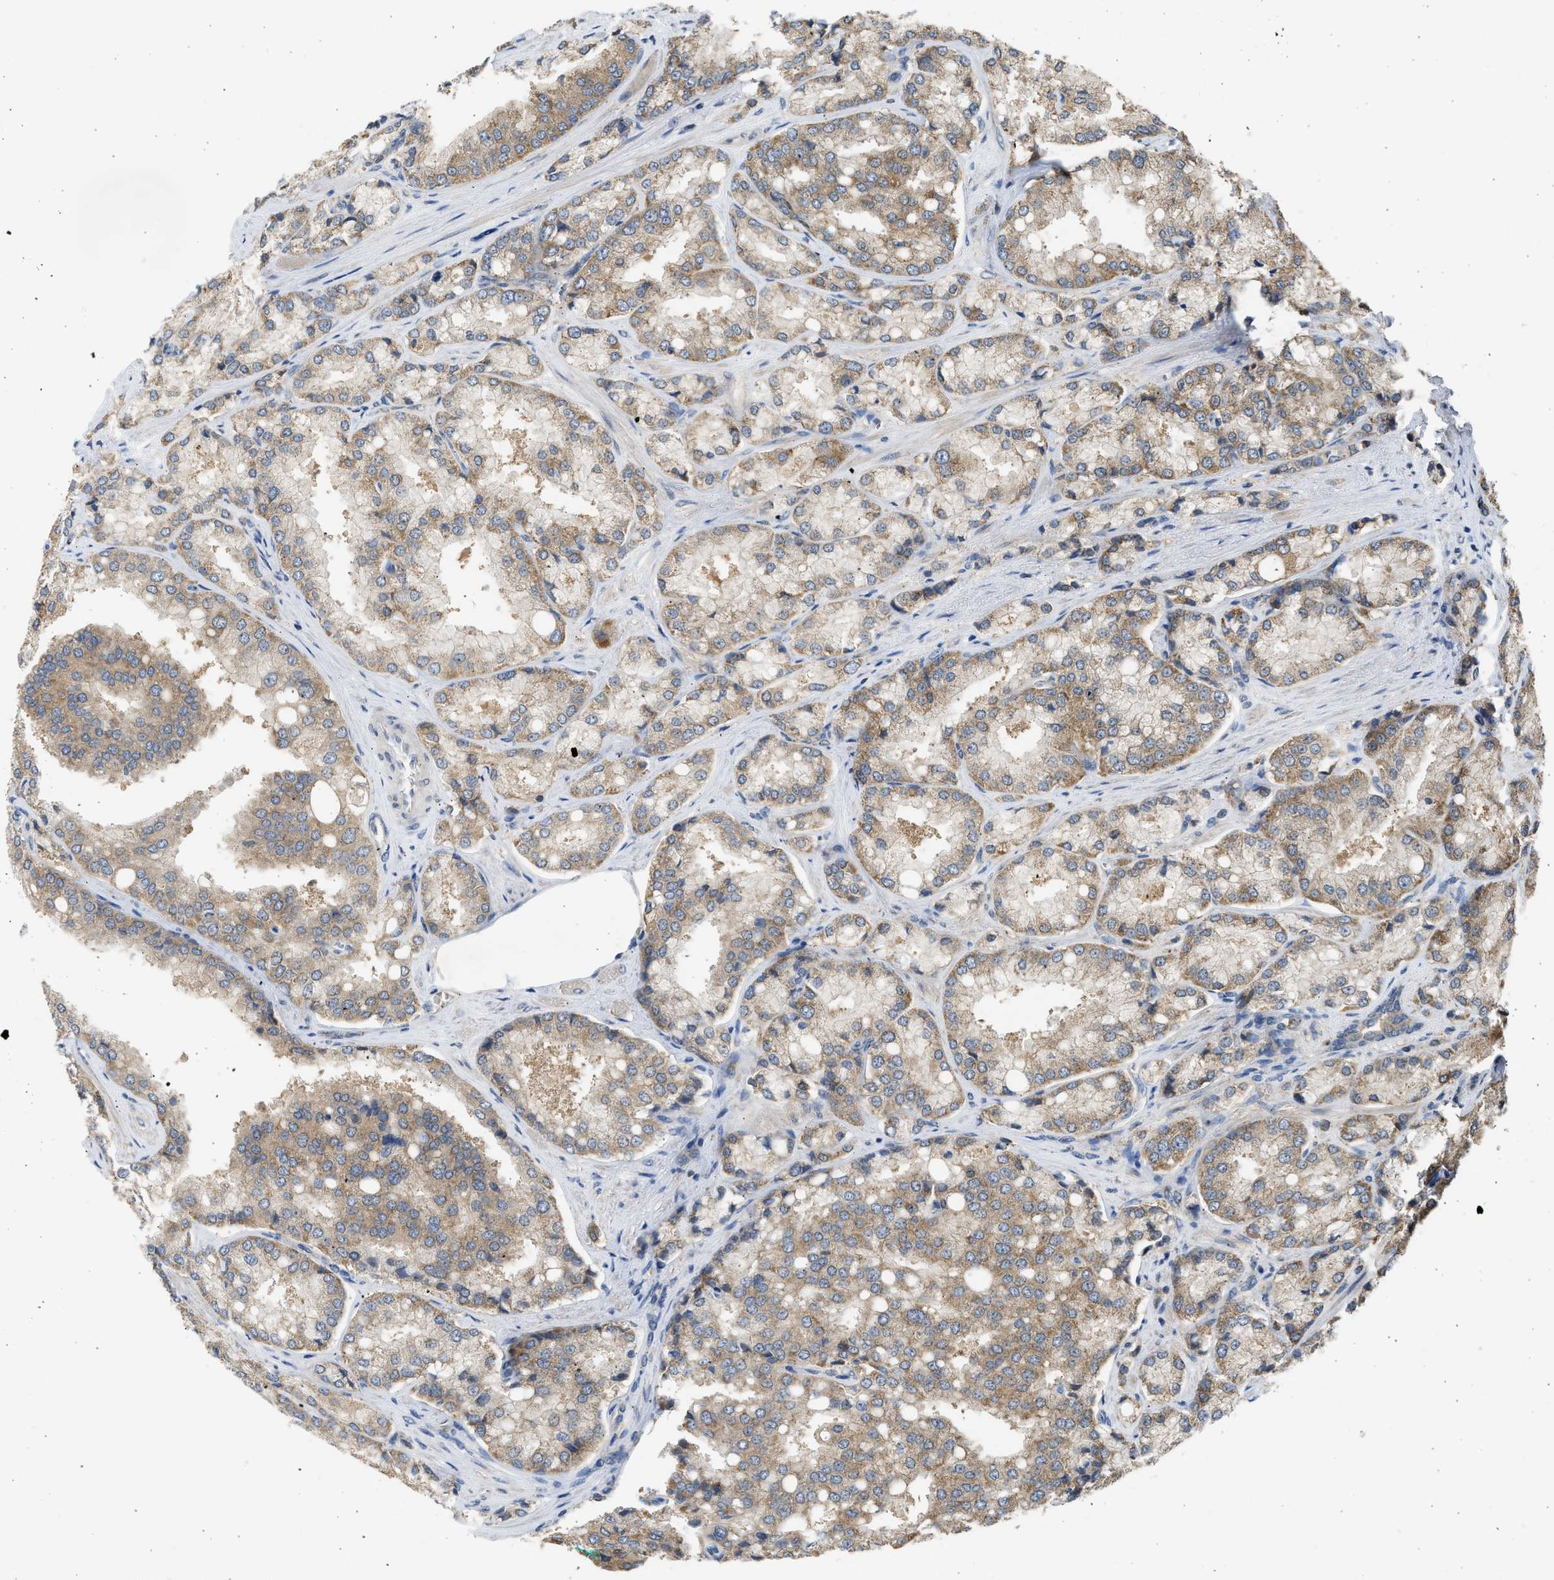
{"staining": {"intensity": "weak", "quantity": ">75%", "location": "cytoplasmic/membranous"}, "tissue": "prostate cancer", "cell_type": "Tumor cells", "image_type": "cancer", "snomed": [{"axis": "morphology", "description": "Adenocarcinoma, High grade"}, {"axis": "topography", "description": "Prostate"}], "caption": "High-power microscopy captured an immunohistochemistry (IHC) histopathology image of prostate cancer, revealing weak cytoplasmic/membranous staining in approximately >75% of tumor cells. (DAB IHC with brightfield microscopy, high magnification).", "gene": "CYP1A1", "patient": {"sex": "male", "age": 50}}